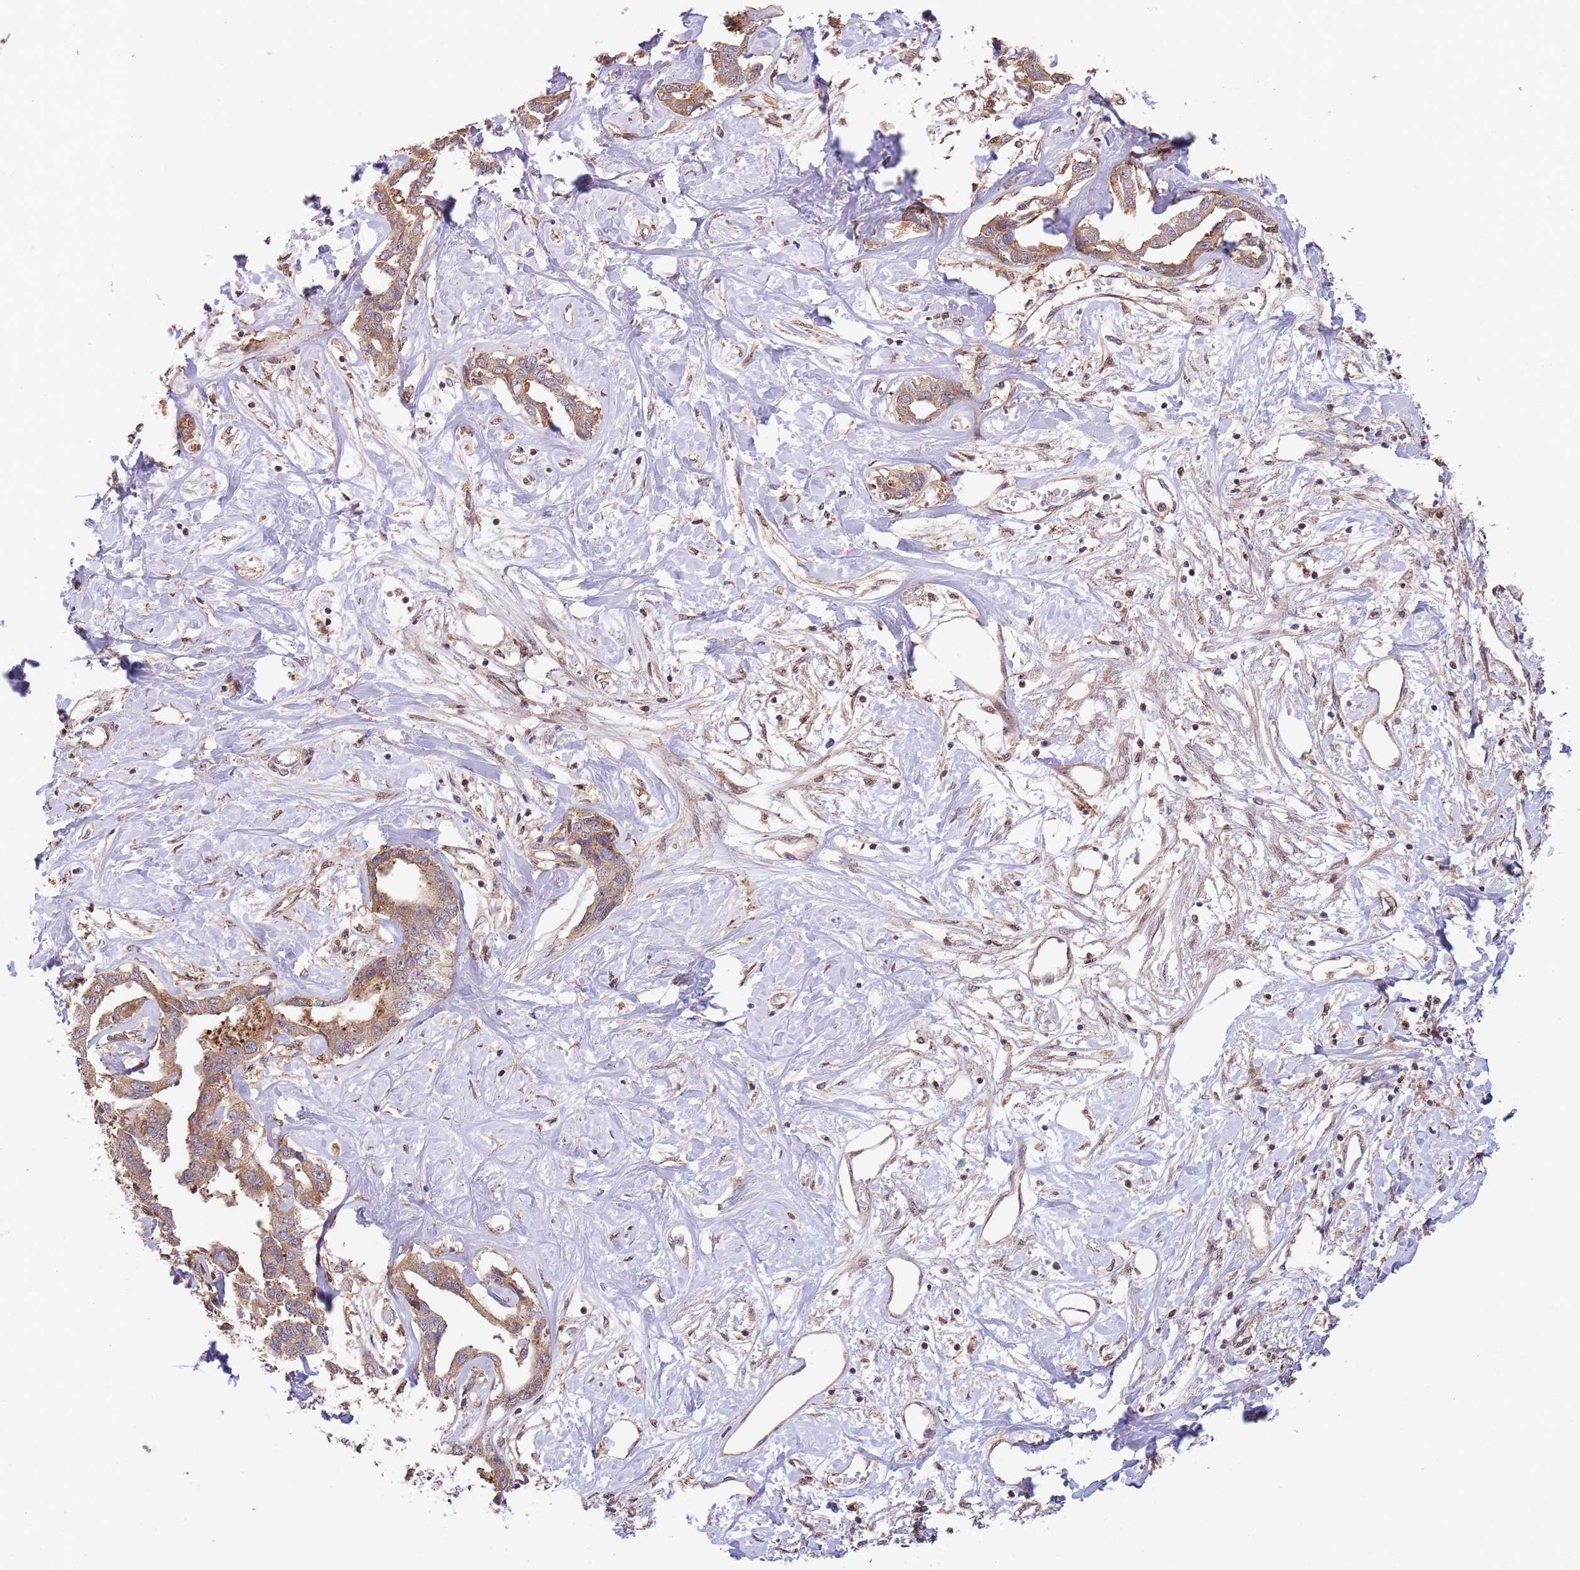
{"staining": {"intensity": "moderate", "quantity": ">75%", "location": "cytoplasmic/membranous"}, "tissue": "liver cancer", "cell_type": "Tumor cells", "image_type": "cancer", "snomed": [{"axis": "morphology", "description": "Cholangiocarcinoma"}, {"axis": "topography", "description": "Liver"}], "caption": "The photomicrograph exhibits a brown stain indicating the presence of a protein in the cytoplasmic/membranous of tumor cells in cholangiocarcinoma (liver). Using DAB (3,3'-diaminobenzidine) (brown) and hematoxylin (blue) stains, captured at high magnification using brightfield microscopy.", "gene": "RNF19B", "patient": {"sex": "male", "age": 59}}